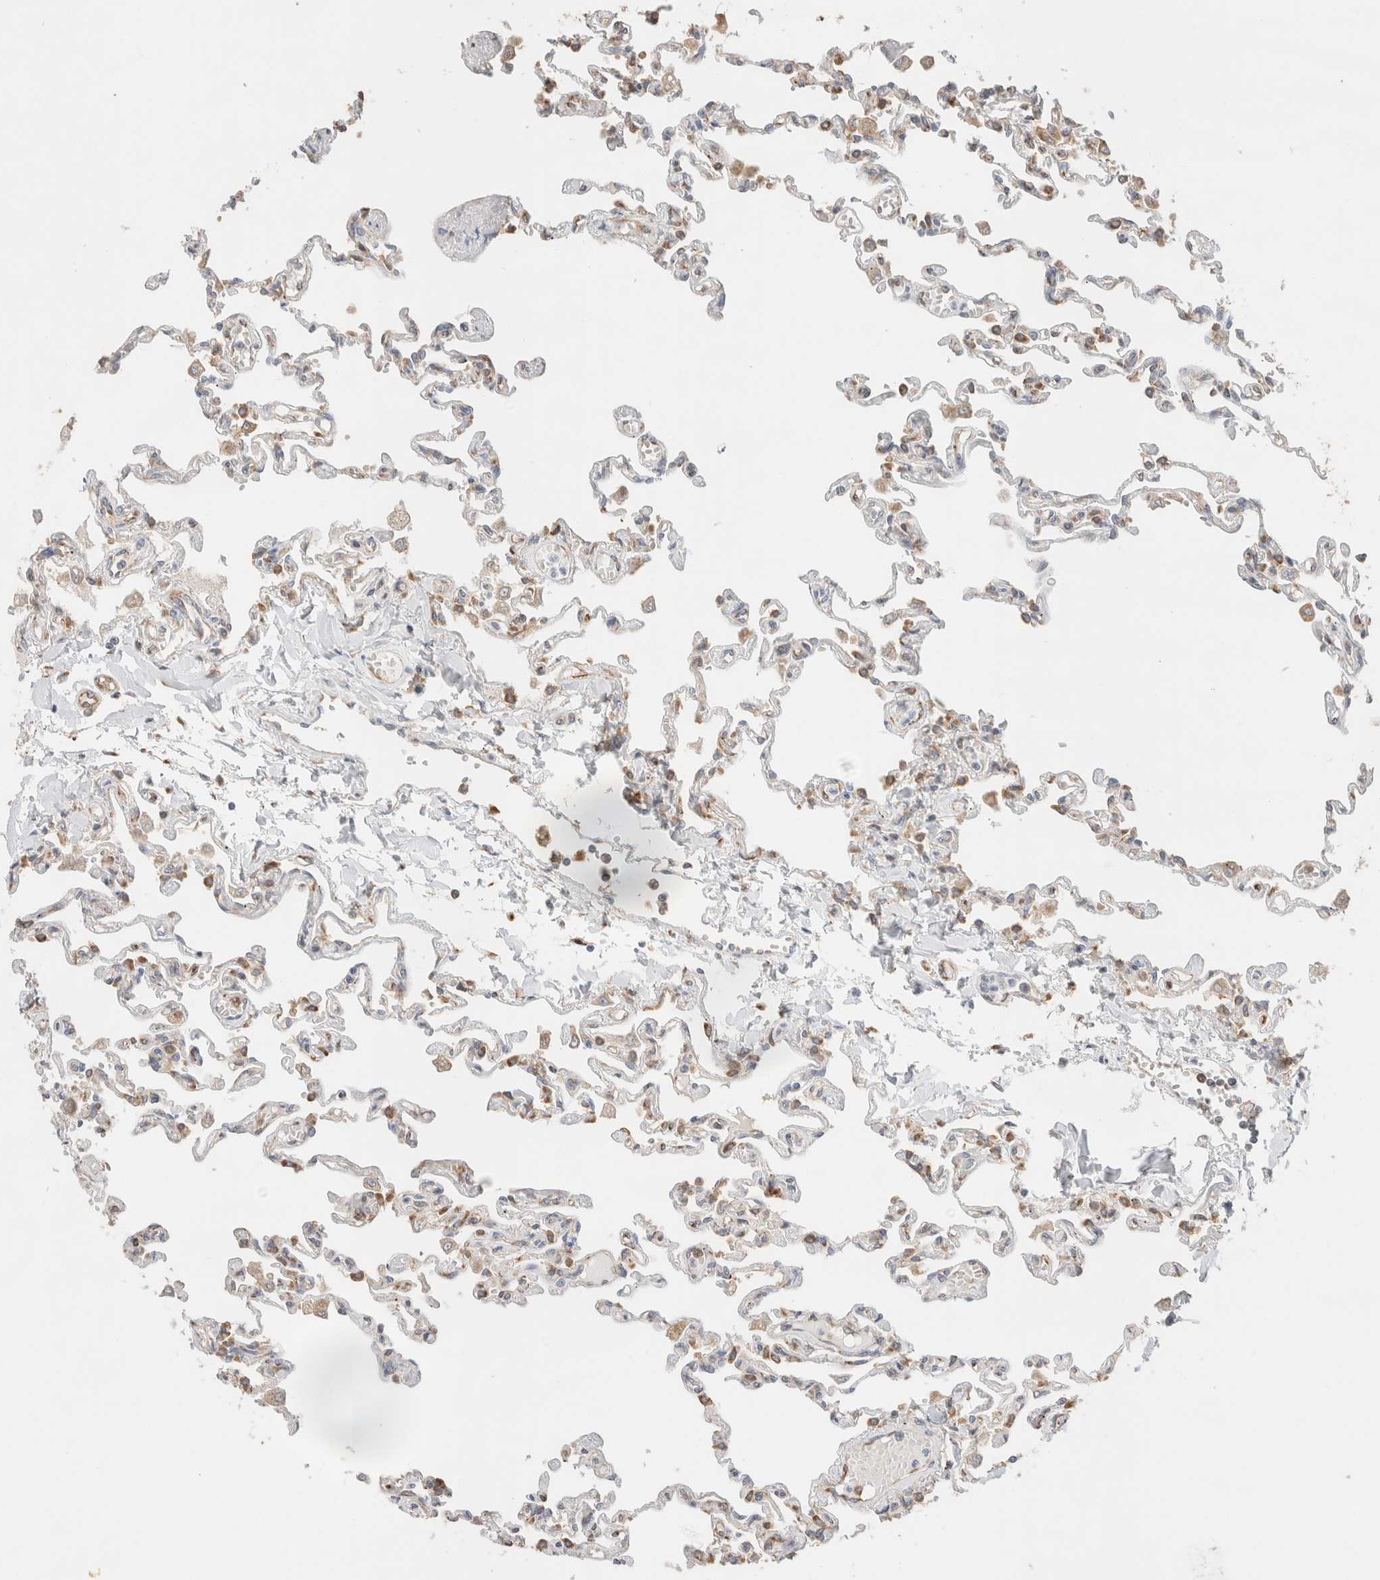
{"staining": {"intensity": "moderate", "quantity": "25%-75%", "location": "cytoplasmic/membranous"}, "tissue": "lung", "cell_type": "Alveolar cells", "image_type": "normal", "snomed": [{"axis": "morphology", "description": "Normal tissue, NOS"}, {"axis": "topography", "description": "Lung"}], "caption": "Immunohistochemistry histopathology image of normal lung stained for a protein (brown), which shows medium levels of moderate cytoplasmic/membranous staining in approximately 25%-75% of alveolar cells.", "gene": "ZC2HC1A", "patient": {"sex": "male", "age": 21}}